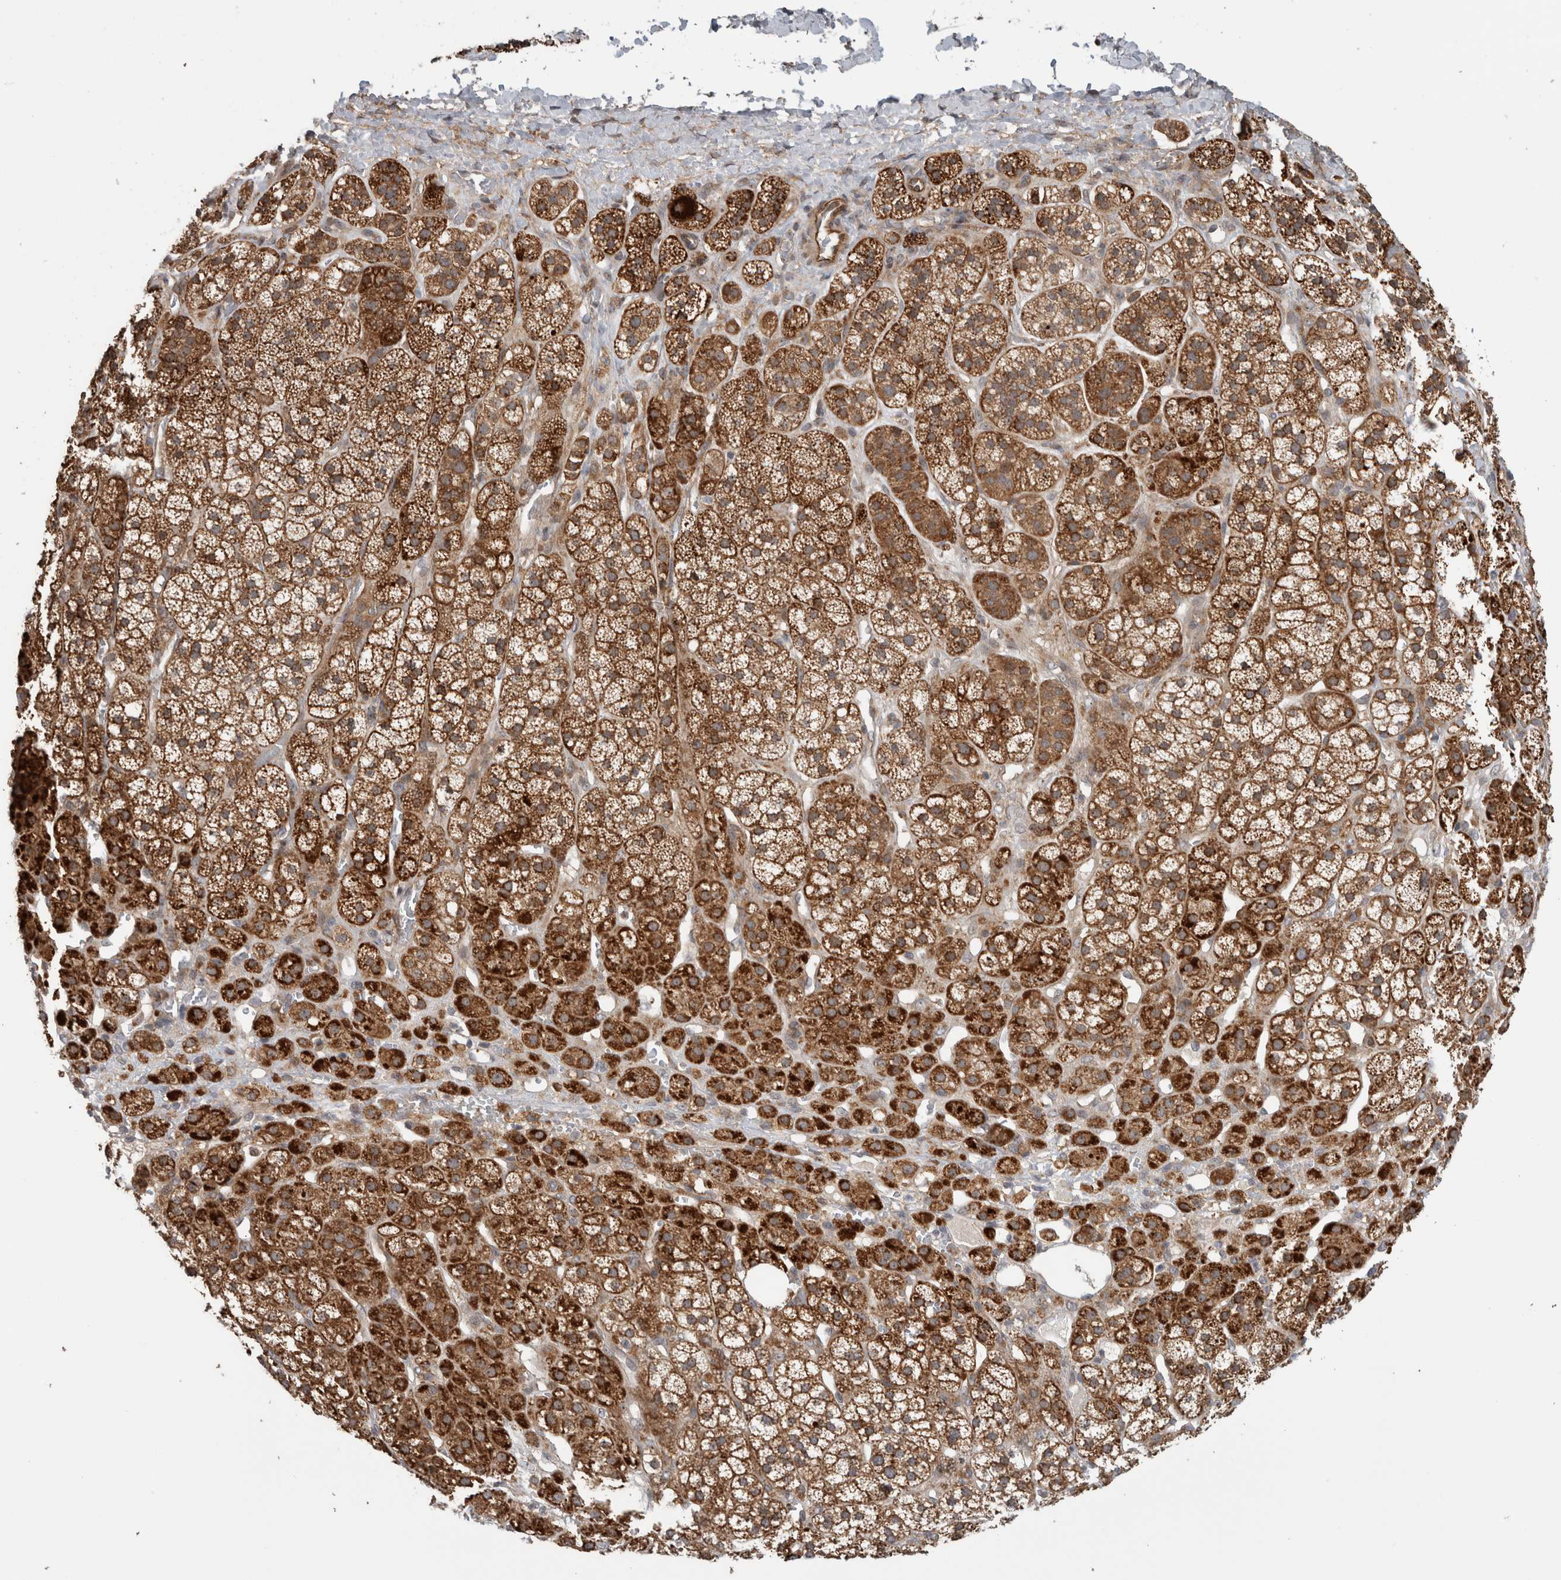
{"staining": {"intensity": "strong", "quantity": ">75%", "location": "cytoplasmic/membranous"}, "tissue": "adrenal gland", "cell_type": "Glandular cells", "image_type": "normal", "snomed": [{"axis": "morphology", "description": "Normal tissue, NOS"}, {"axis": "topography", "description": "Adrenal gland"}], "caption": "A high amount of strong cytoplasmic/membranous staining is seen in about >75% of glandular cells in normal adrenal gland.", "gene": "ADGRL3", "patient": {"sex": "male", "age": 56}}